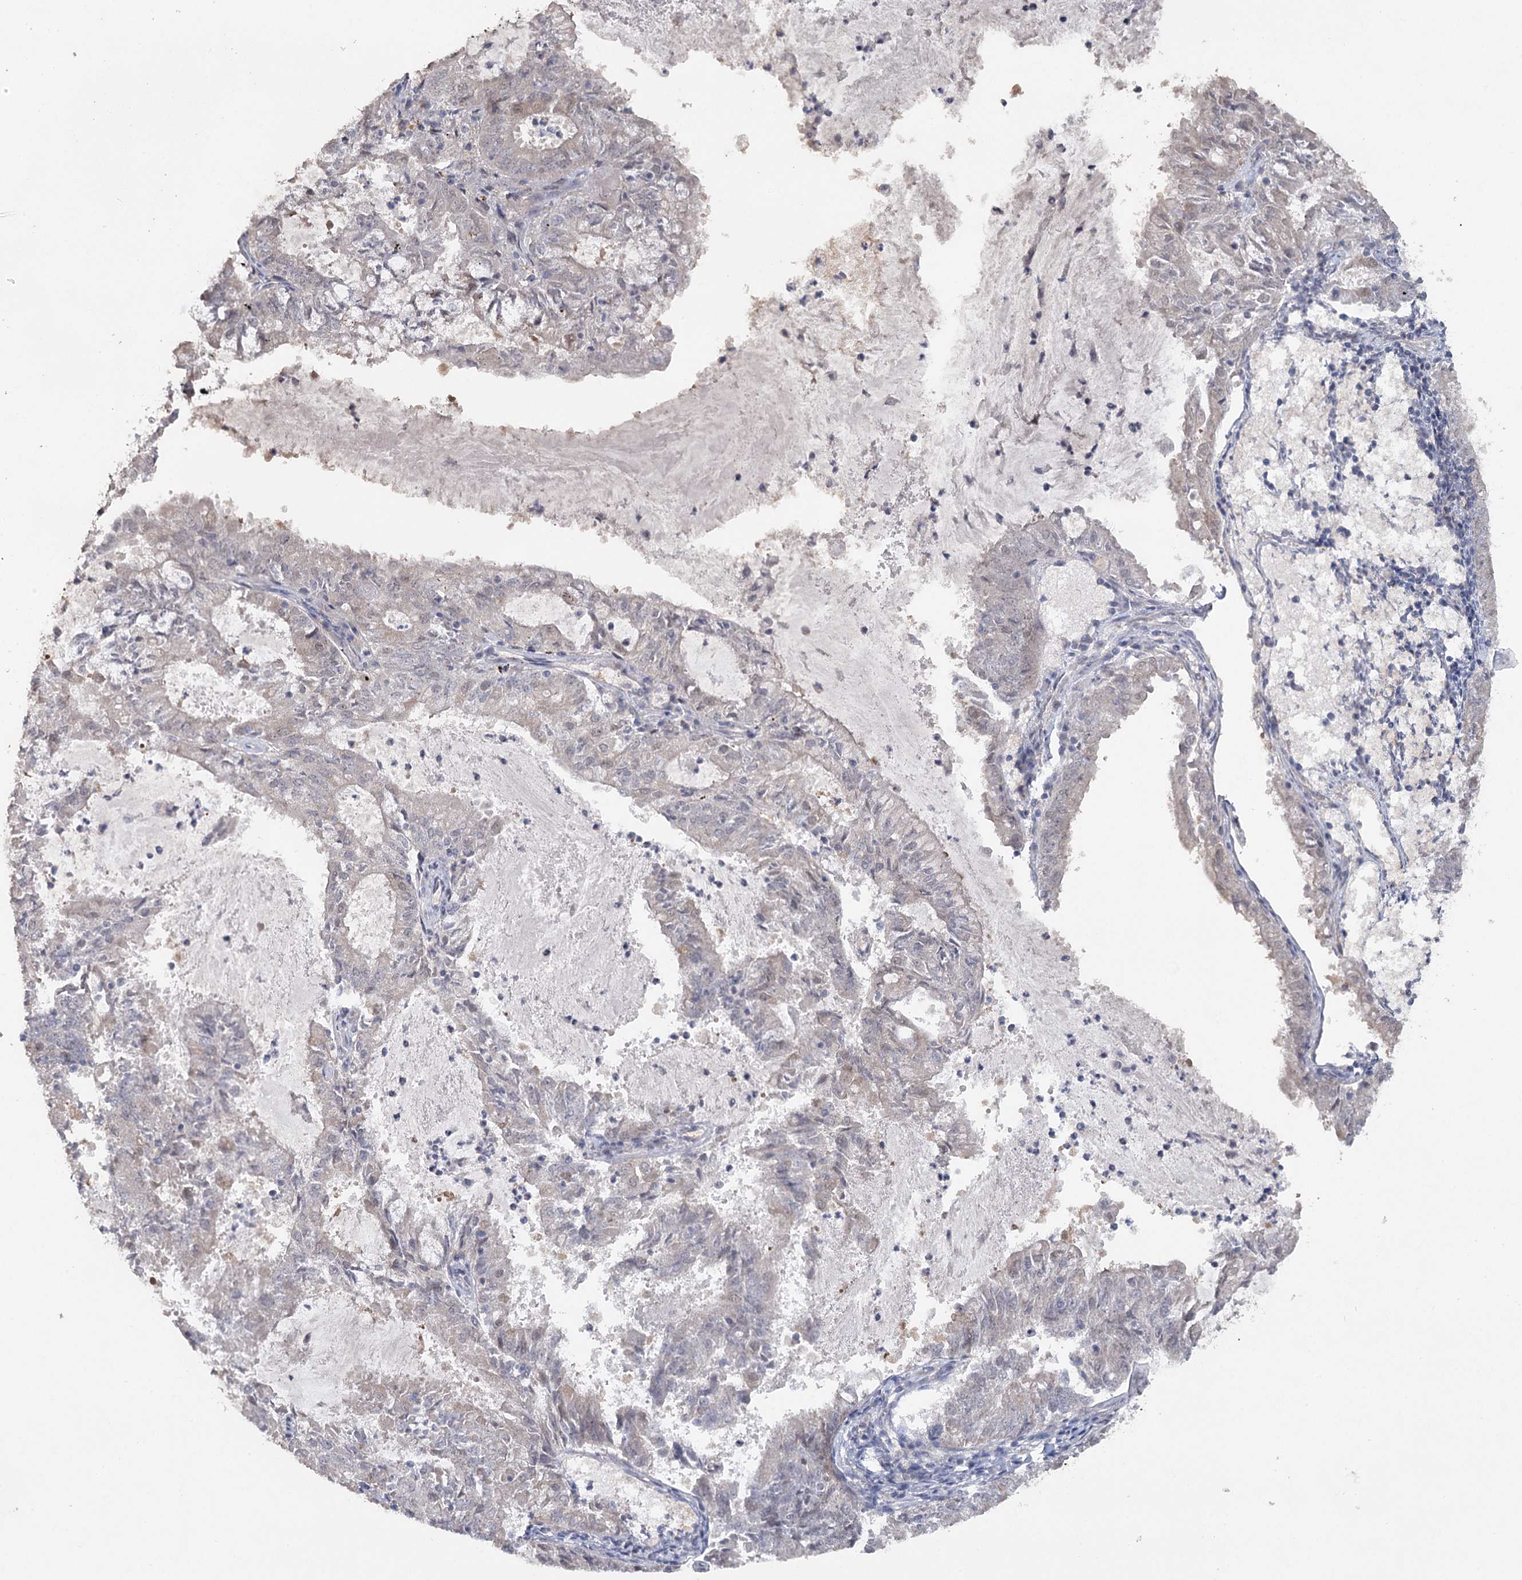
{"staining": {"intensity": "negative", "quantity": "none", "location": "none"}, "tissue": "endometrial cancer", "cell_type": "Tumor cells", "image_type": "cancer", "snomed": [{"axis": "morphology", "description": "Adenocarcinoma, NOS"}, {"axis": "topography", "description": "Endometrium"}], "caption": "There is no significant staining in tumor cells of endometrial cancer. (Stains: DAB (3,3'-diaminobenzidine) immunohistochemistry (IHC) with hematoxylin counter stain, Microscopy: brightfield microscopy at high magnification).", "gene": "MAP3K13", "patient": {"sex": "female", "age": 57}}